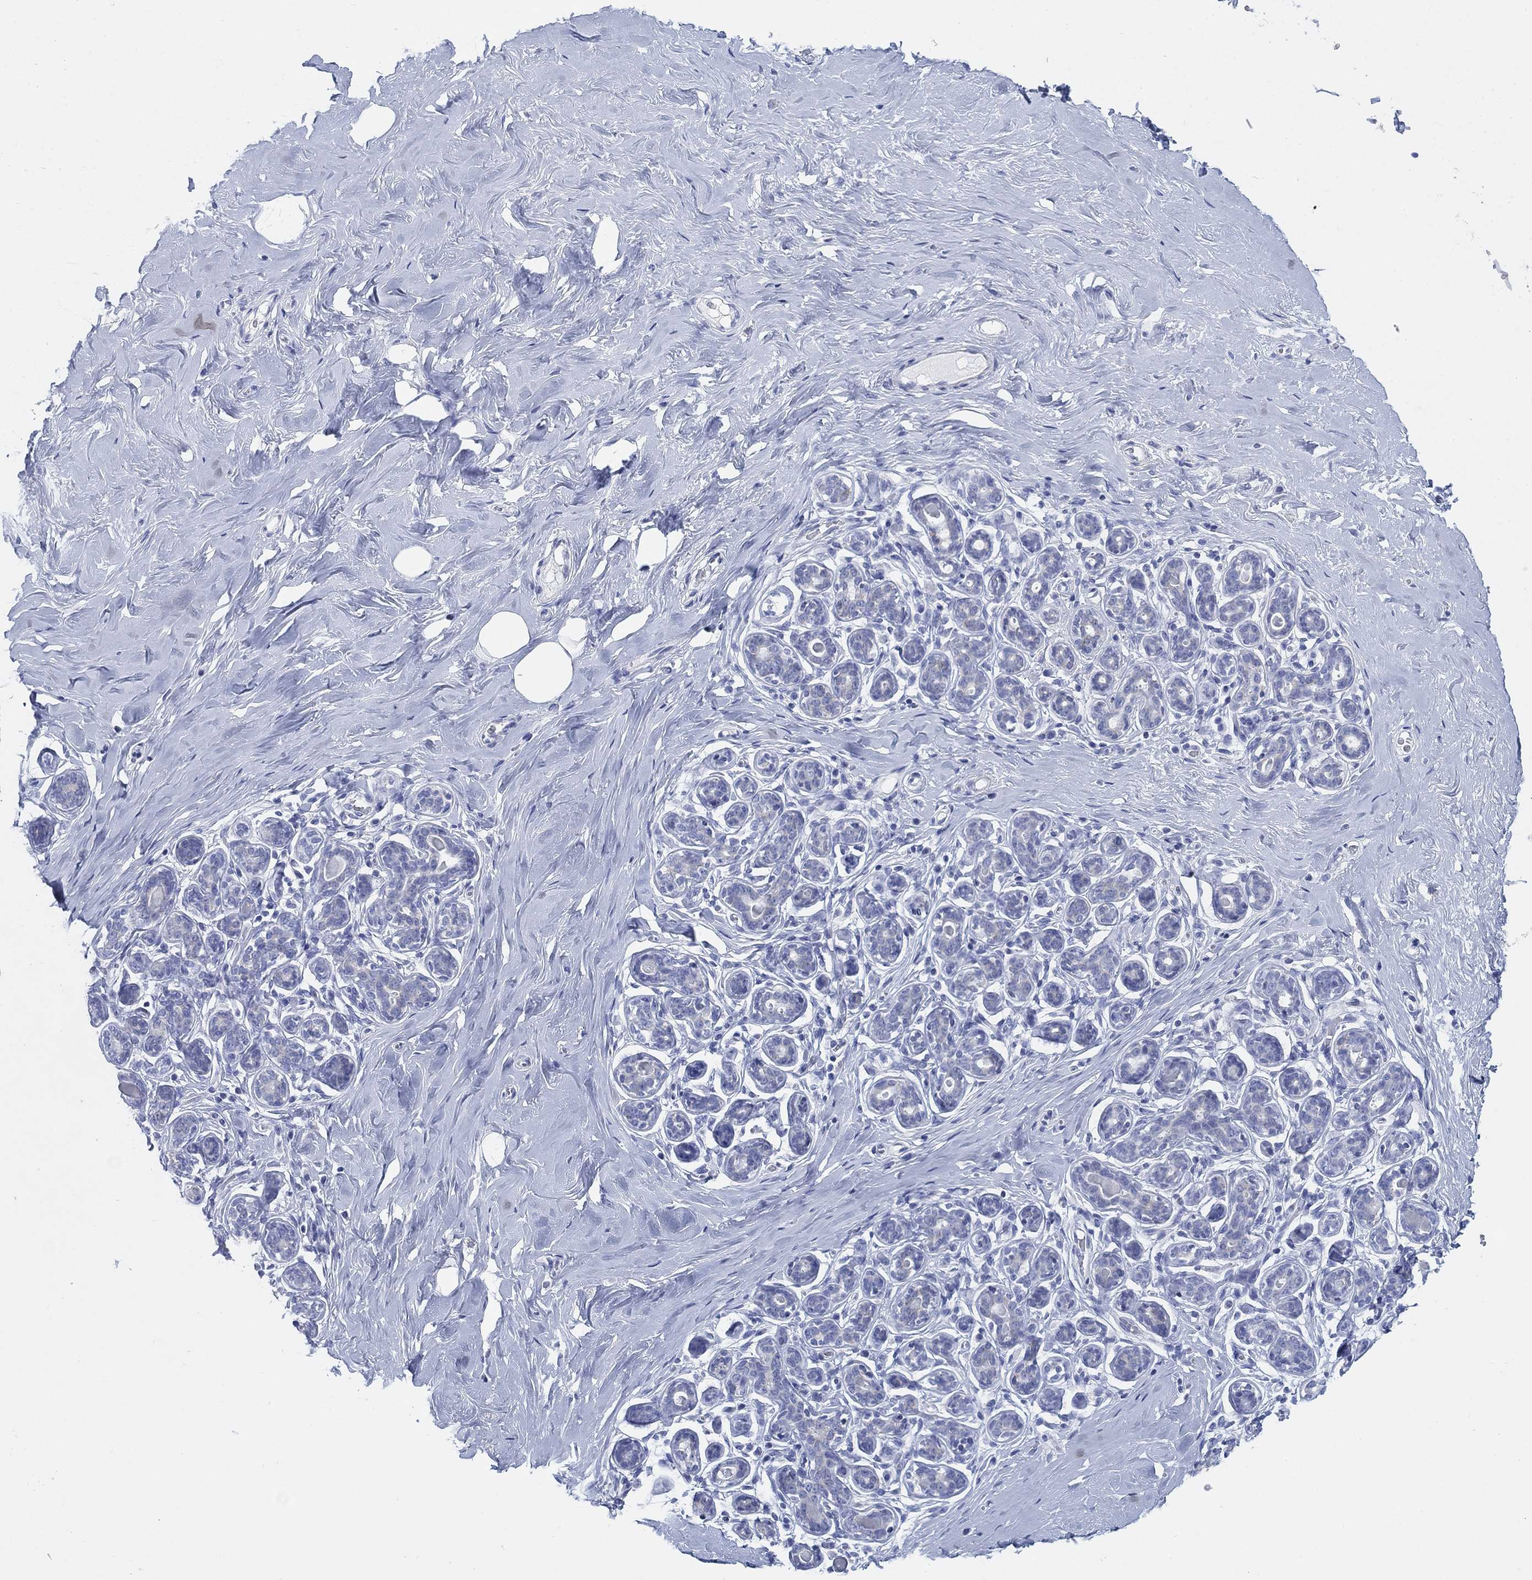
{"staining": {"intensity": "negative", "quantity": "none", "location": "none"}, "tissue": "breast", "cell_type": "Adipocytes", "image_type": "normal", "snomed": [{"axis": "morphology", "description": "Normal tissue, NOS"}, {"axis": "topography", "description": "Skin"}, {"axis": "topography", "description": "Breast"}], "caption": "An image of human breast is negative for staining in adipocytes. (Immunohistochemistry, brightfield microscopy, high magnification).", "gene": "SCCPDH", "patient": {"sex": "female", "age": 43}}